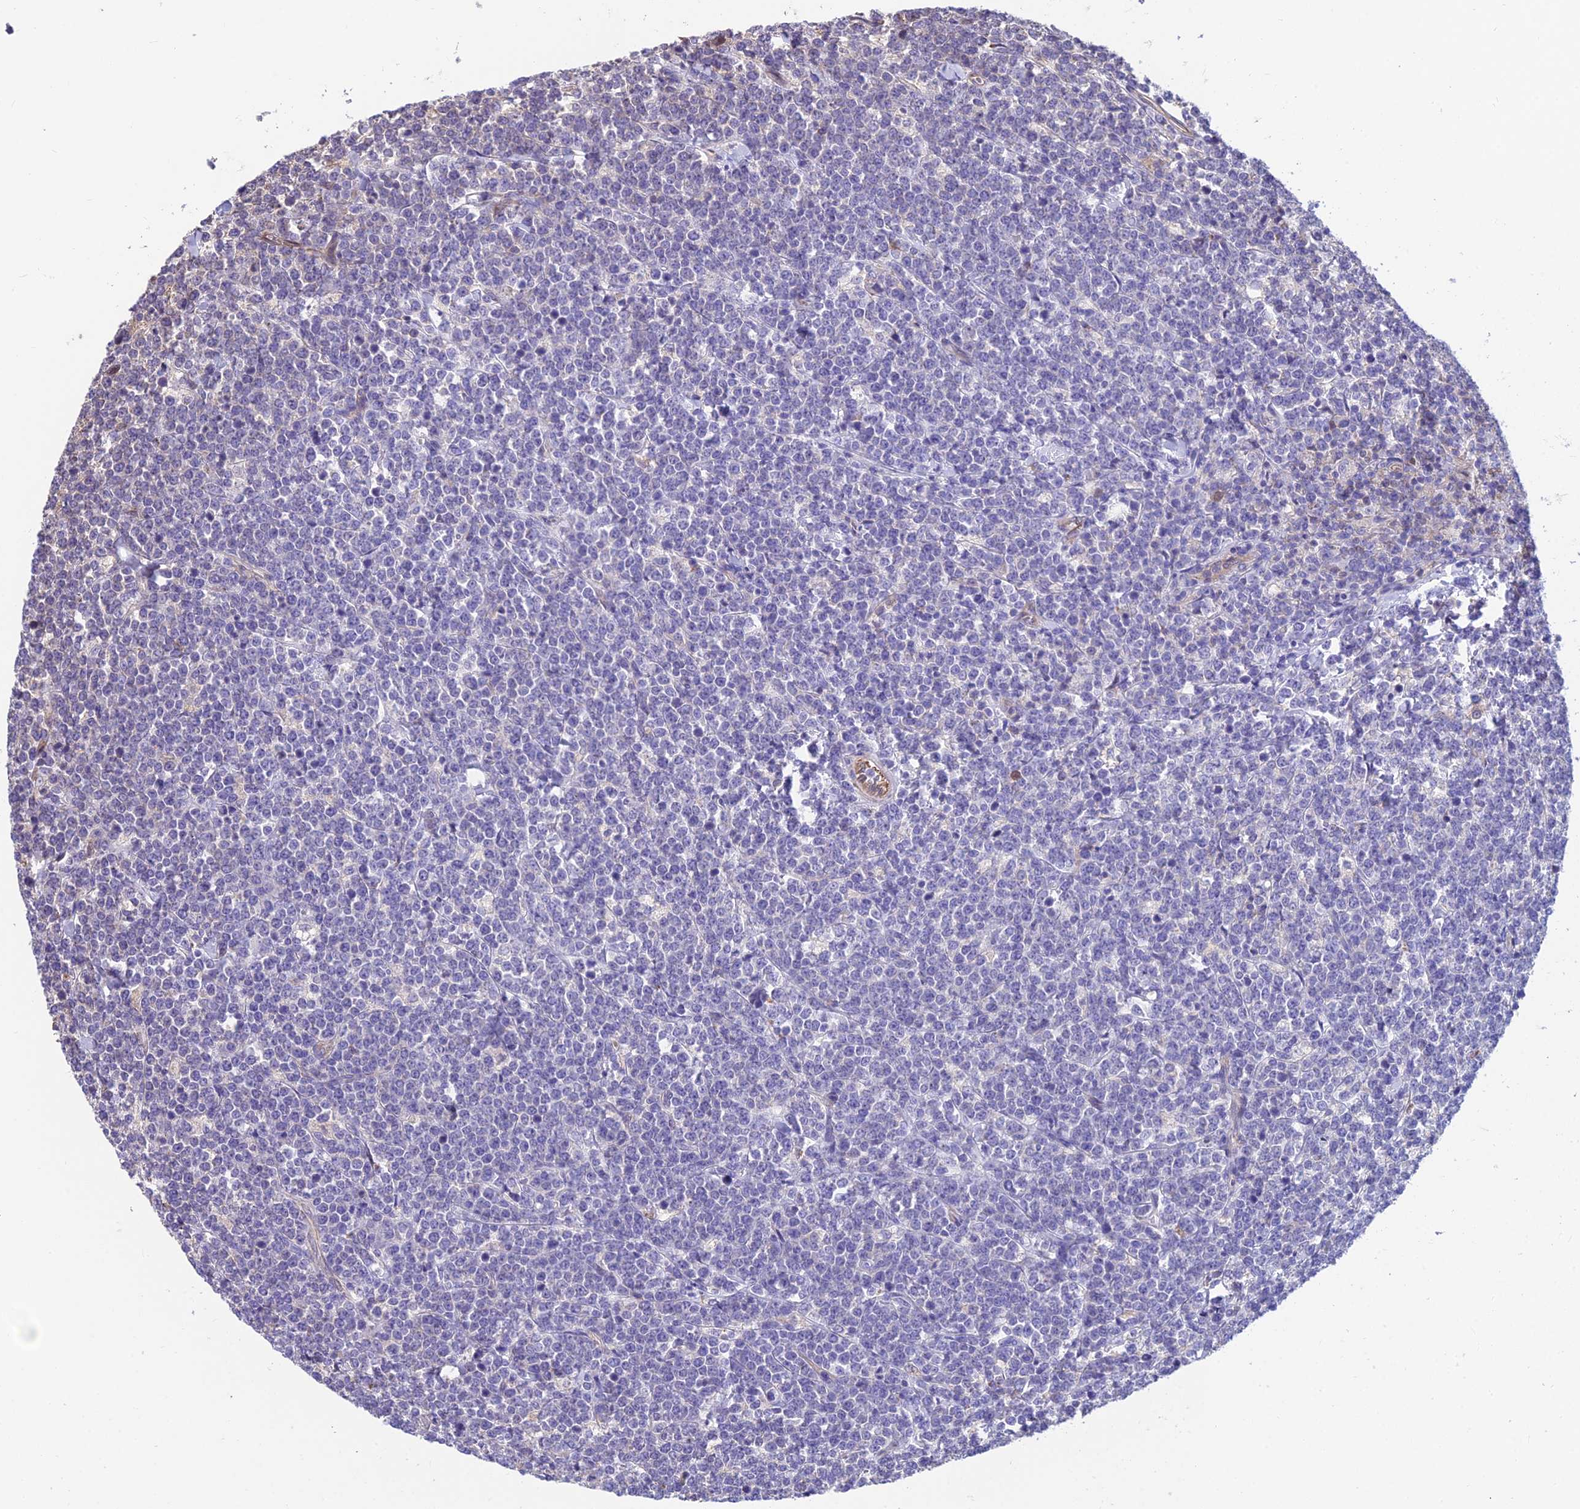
{"staining": {"intensity": "negative", "quantity": "none", "location": "none"}, "tissue": "lymphoma", "cell_type": "Tumor cells", "image_type": "cancer", "snomed": [{"axis": "morphology", "description": "Malignant lymphoma, non-Hodgkin's type, High grade"}, {"axis": "topography", "description": "Small intestine"}], "caption": "An immunohistochemistry (IHC) micrograph of high-grade malignant lymphoma, non-Hodgkin's type is shown. There is no staining in tumor cells of high-grade malignant lymphoma, non-Hodgkin's type.", "gene": "RTN4RL1", "patient": {"sex": "male", "age": 8}}